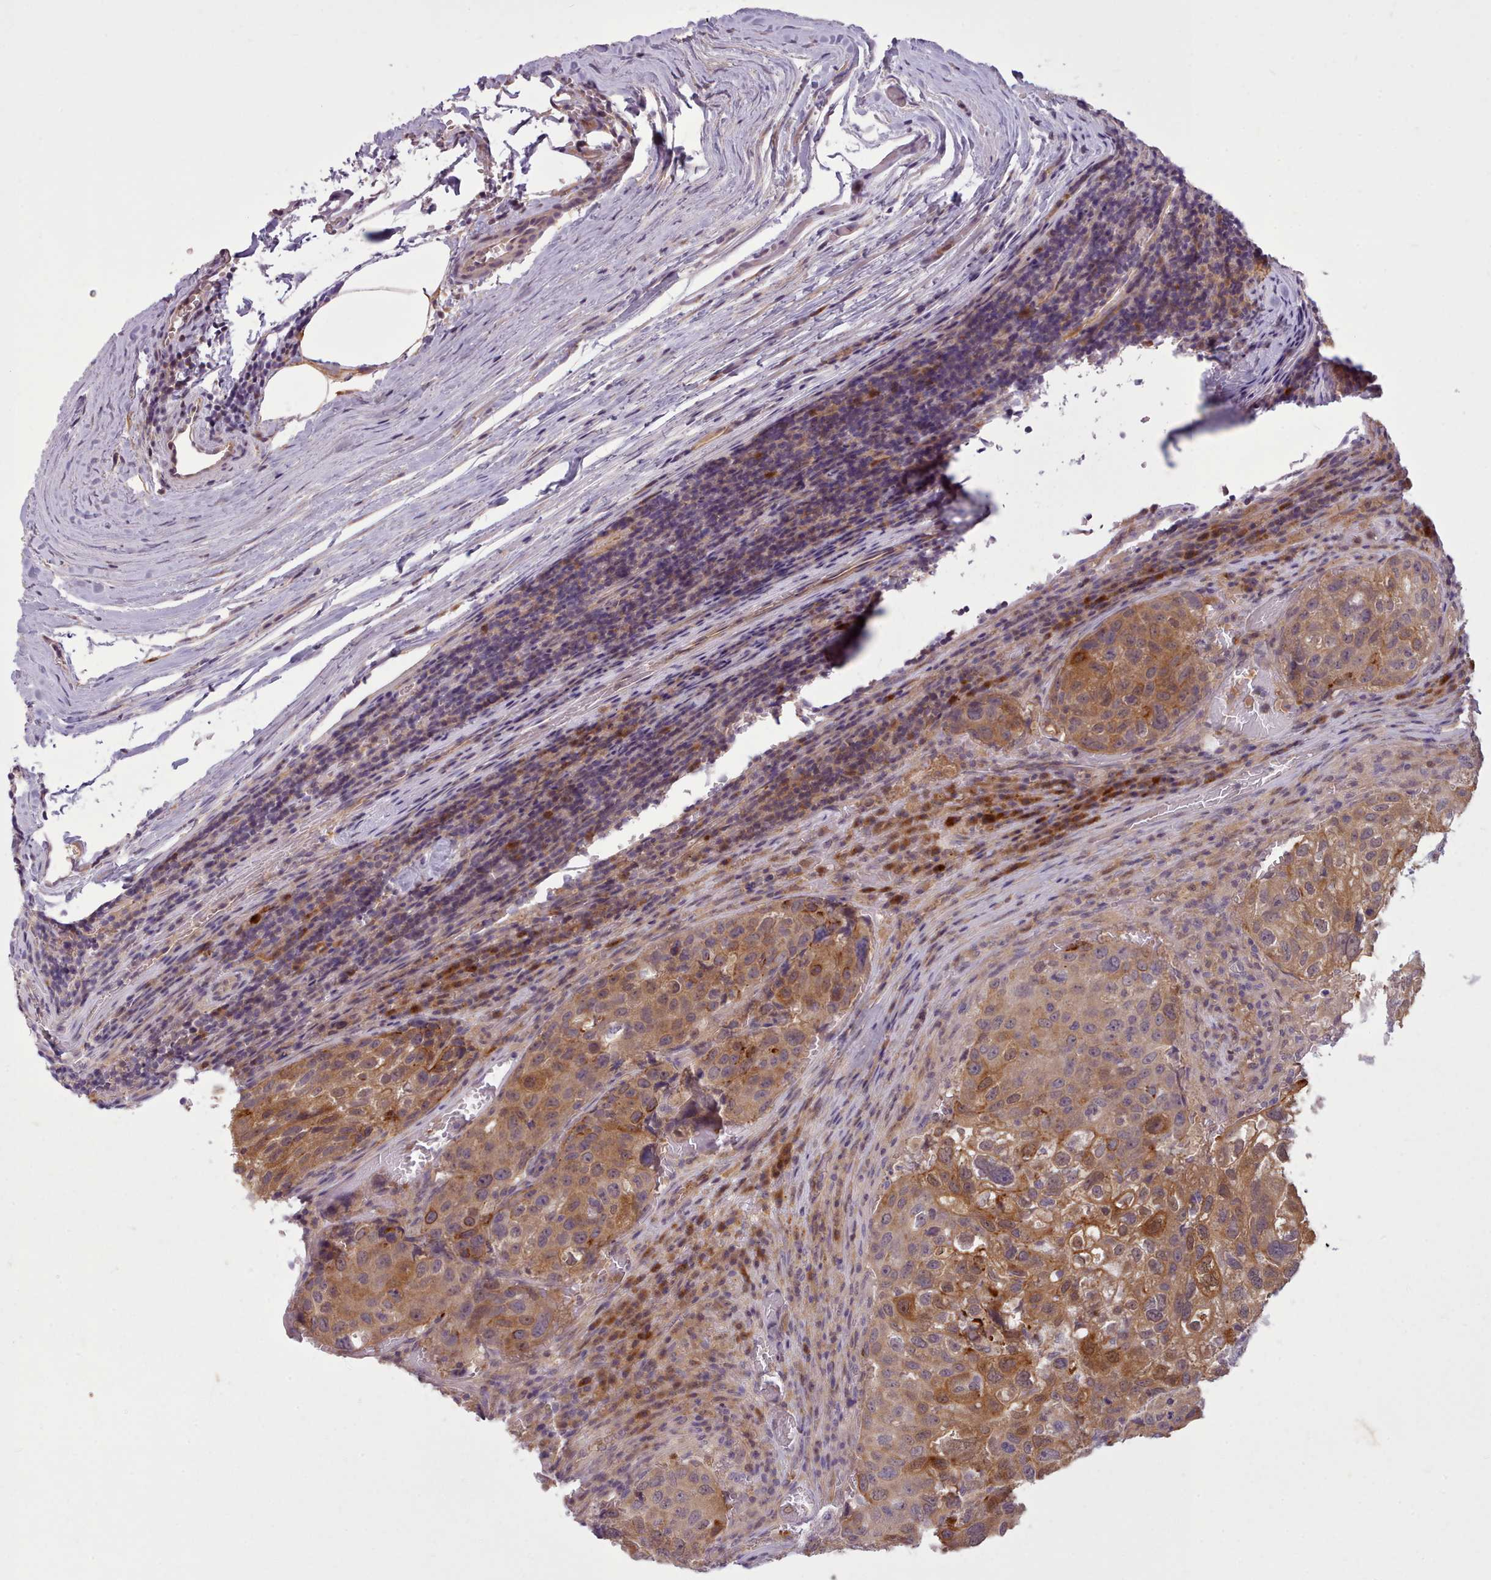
{"staining": {"intensity": "moderate", "quantity": ">75%", "location": "cytoplasmic/membranous"}, "tissue": "urothelial cancer", "cell_type": "Tumor cells", "image_type": "cancer", "snomed": [{"axis": "morphology", "description": "Urothelial carcinoma, High grade"}, {"axis": "topography", "description": "Lymph node"}, {"axis": "topography", "description": "Urinary bladder"}], "caption": "Protein staining of high-grade urothelial carcinoma tissue demonstrates moderate cytoplasmic/membranous expression in about >75% of tumor cells.", "gene": "NMRK1", "patient": {"sex": "male", "age": 51}}